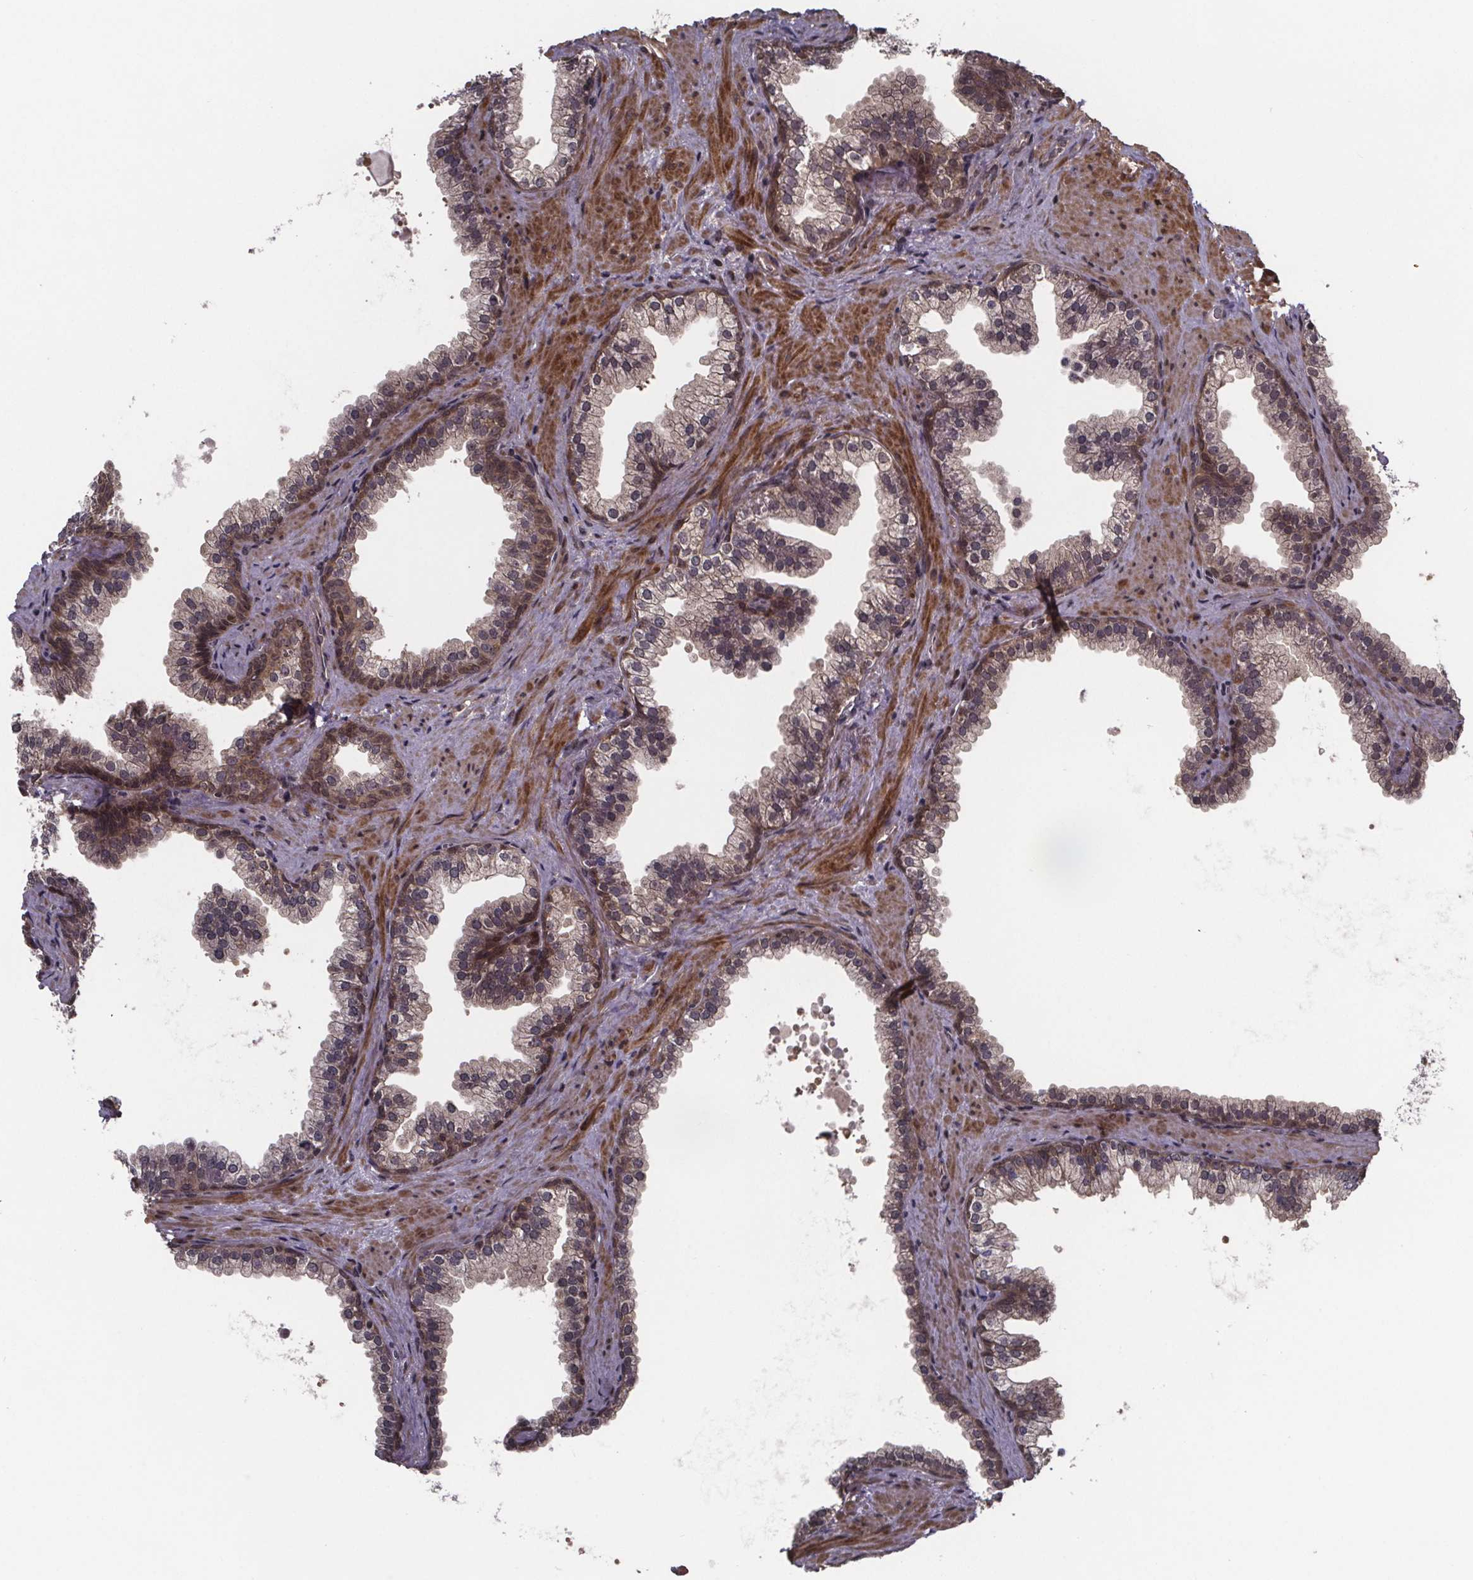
{"staining": {"intensity": "weak", "quantity": "25%-75%", "location": "cytoplasmic/membranous,nuclear"}, "tissue": "prostate", "cell_type": "Glandular cells", "image_type": "normal", "snomed": [{"axis": "morphology", "description": "Normal tissue, NOS"}, {"axis": "topography", "description": "Prostate"}], "caption": "IHC of unremarkable prostate exhibits low levels of weak cytoplasmic/membranous,nuclear expression in approximately 25%-75% of glandular cells.", "gene": "FN3KRP", "patient": {"sex": "male", "age": 79}}